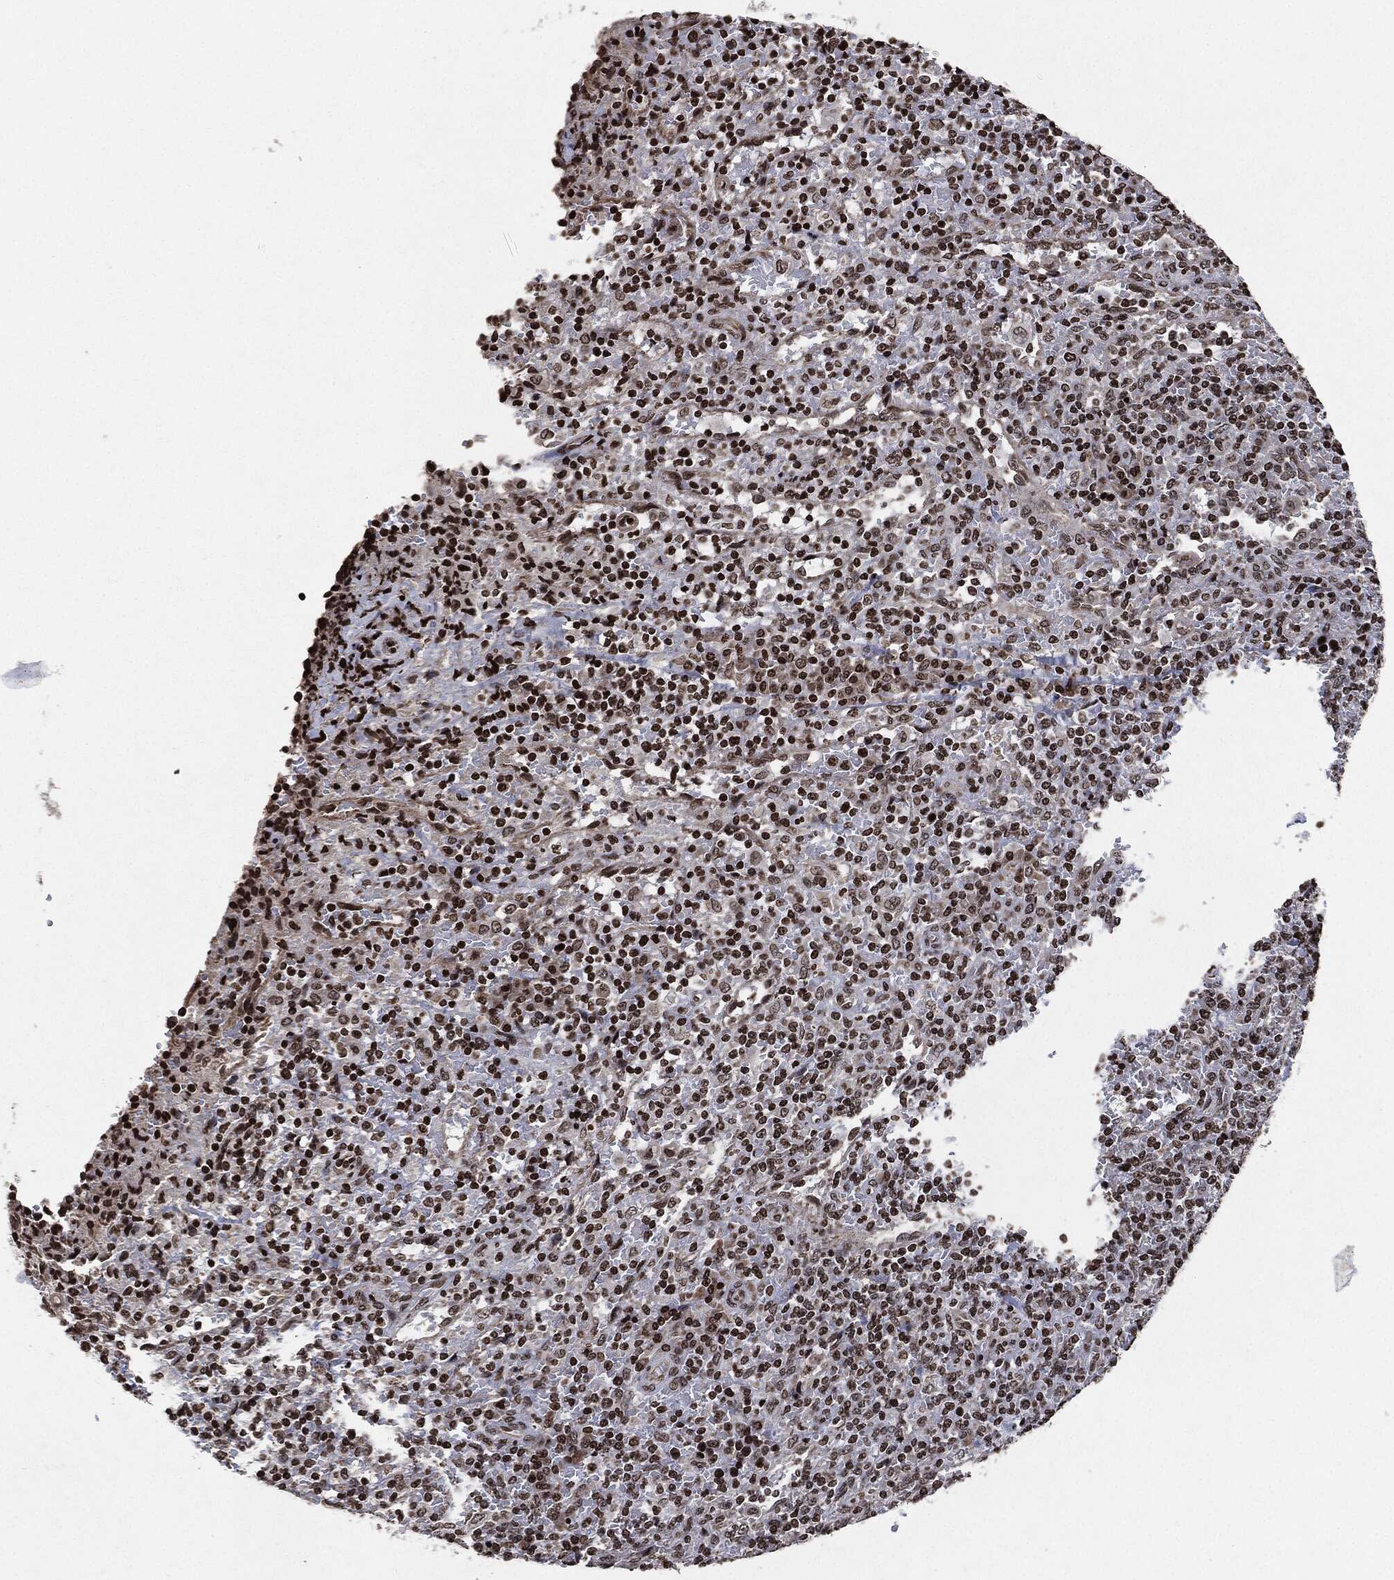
{"staining": {"intensity": "strong", "quantity": "25%-75%", "location": "nuclear"}, "tissue": "lymphoma", "cell_type": "Tumor cells", "image_type": "cancer", "snomed": [{"axis": "morphology", "description": "Malignant lymphoma, non-Hodgkin's type, Low grade"}, {"axis": "topography", "description": "Spleen"}], "caption": "Lymphoma stained with a brown dye exhibits strong nuclear positive expression in approximately 25%-75% of tumor cells.", "gene": "JUN", "patient": {"sex": "male", "age": 62}}